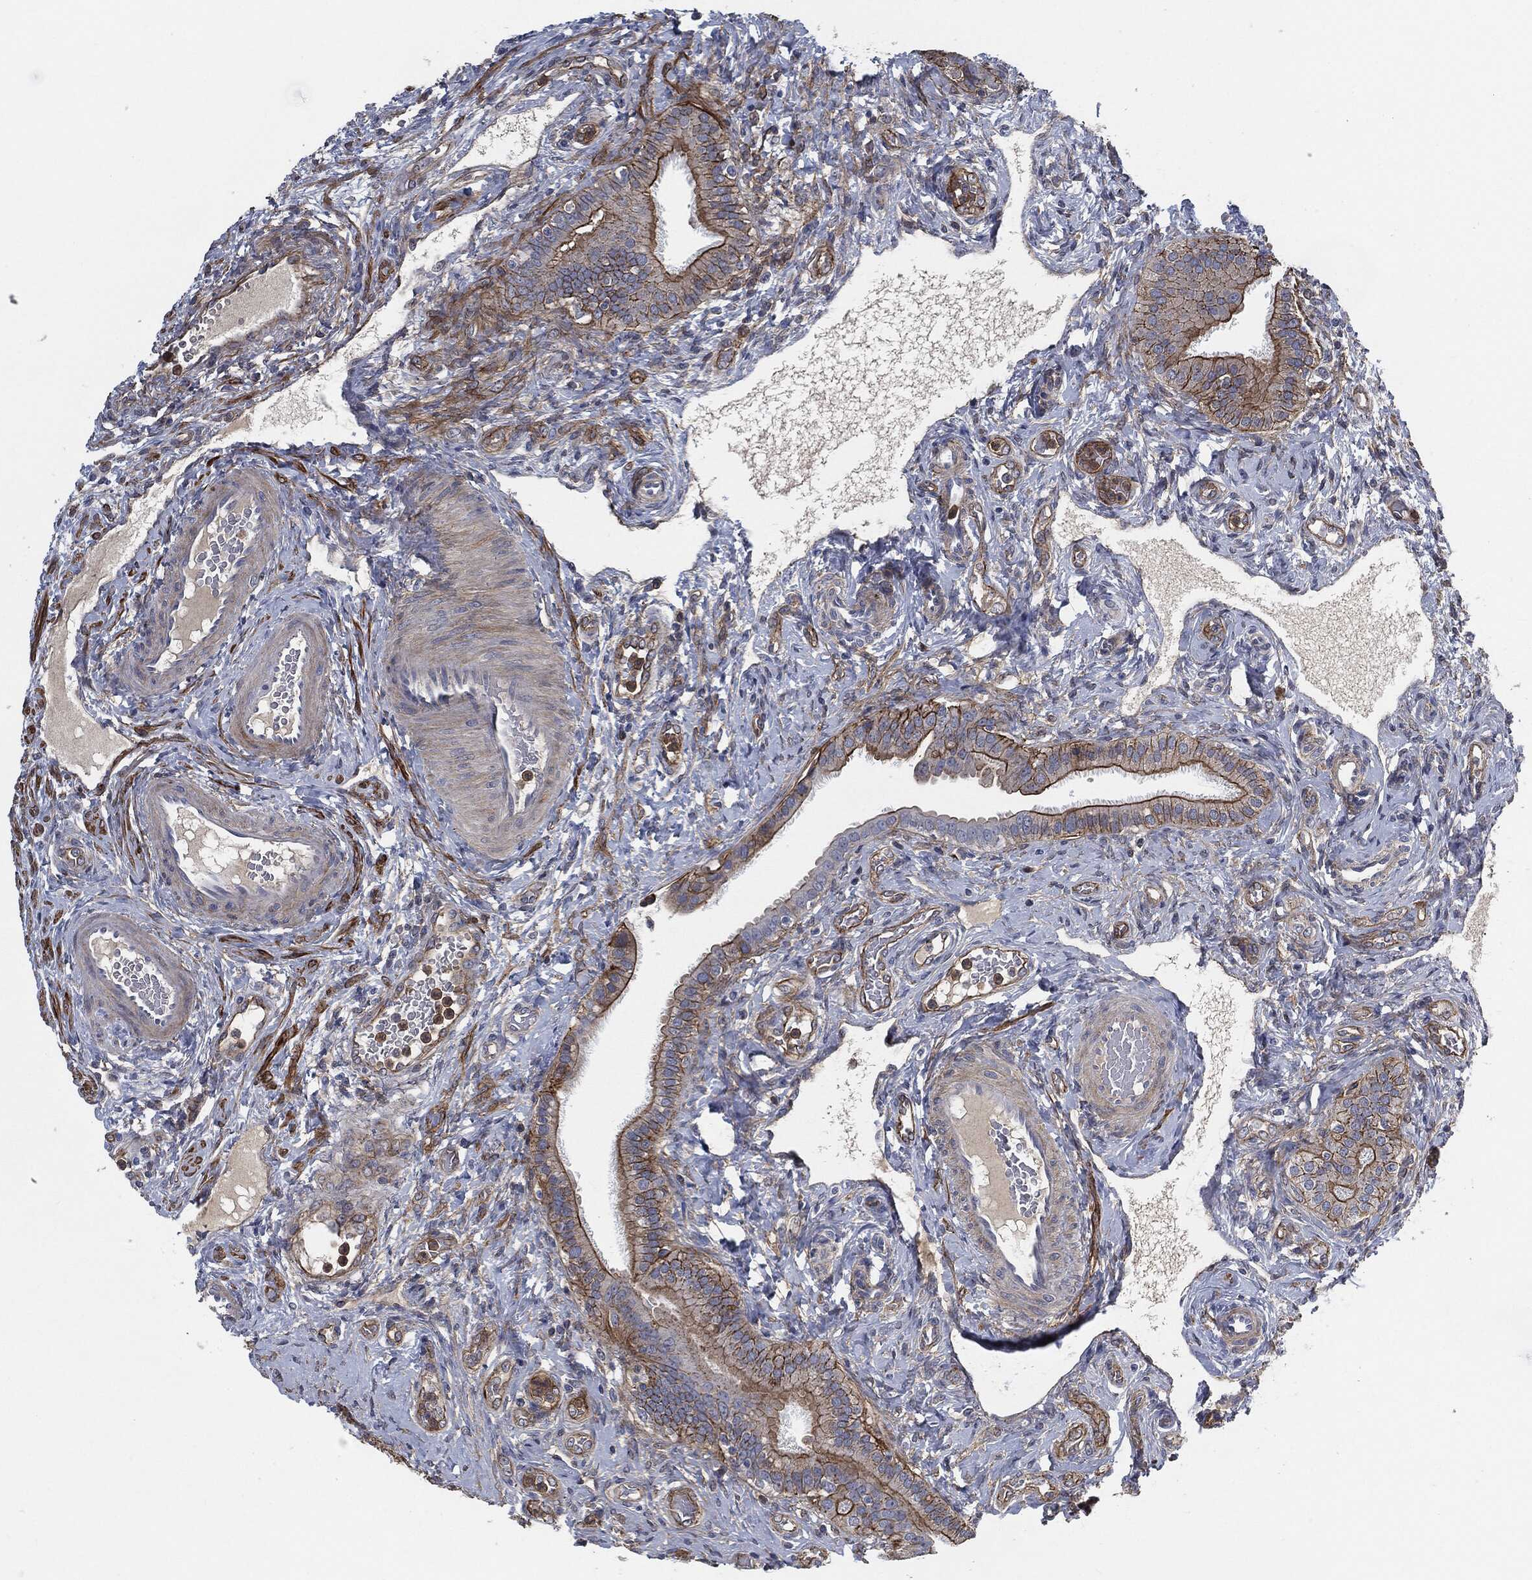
{"staining": {"intensity": "strong", "quantity": "<25%", "location": "cytoplasmic/membranous"}, "tissue": "fallopian tube", "cell_type": "Glandular cells", "image_type": "normal", "snomed": [{"axis": "morphology", "description": "Normal tissue, NOS"}, {"axis": "topography", "description": "Fallopian tube"}], "caption": "Immunohistochemical staining of benign human fallopian tube shows strong cytoplasmic/membranous protein staining in about <25% of glandular cells.", "gene": "SVIL", "patient": {"sex": "female", "age": 41}}